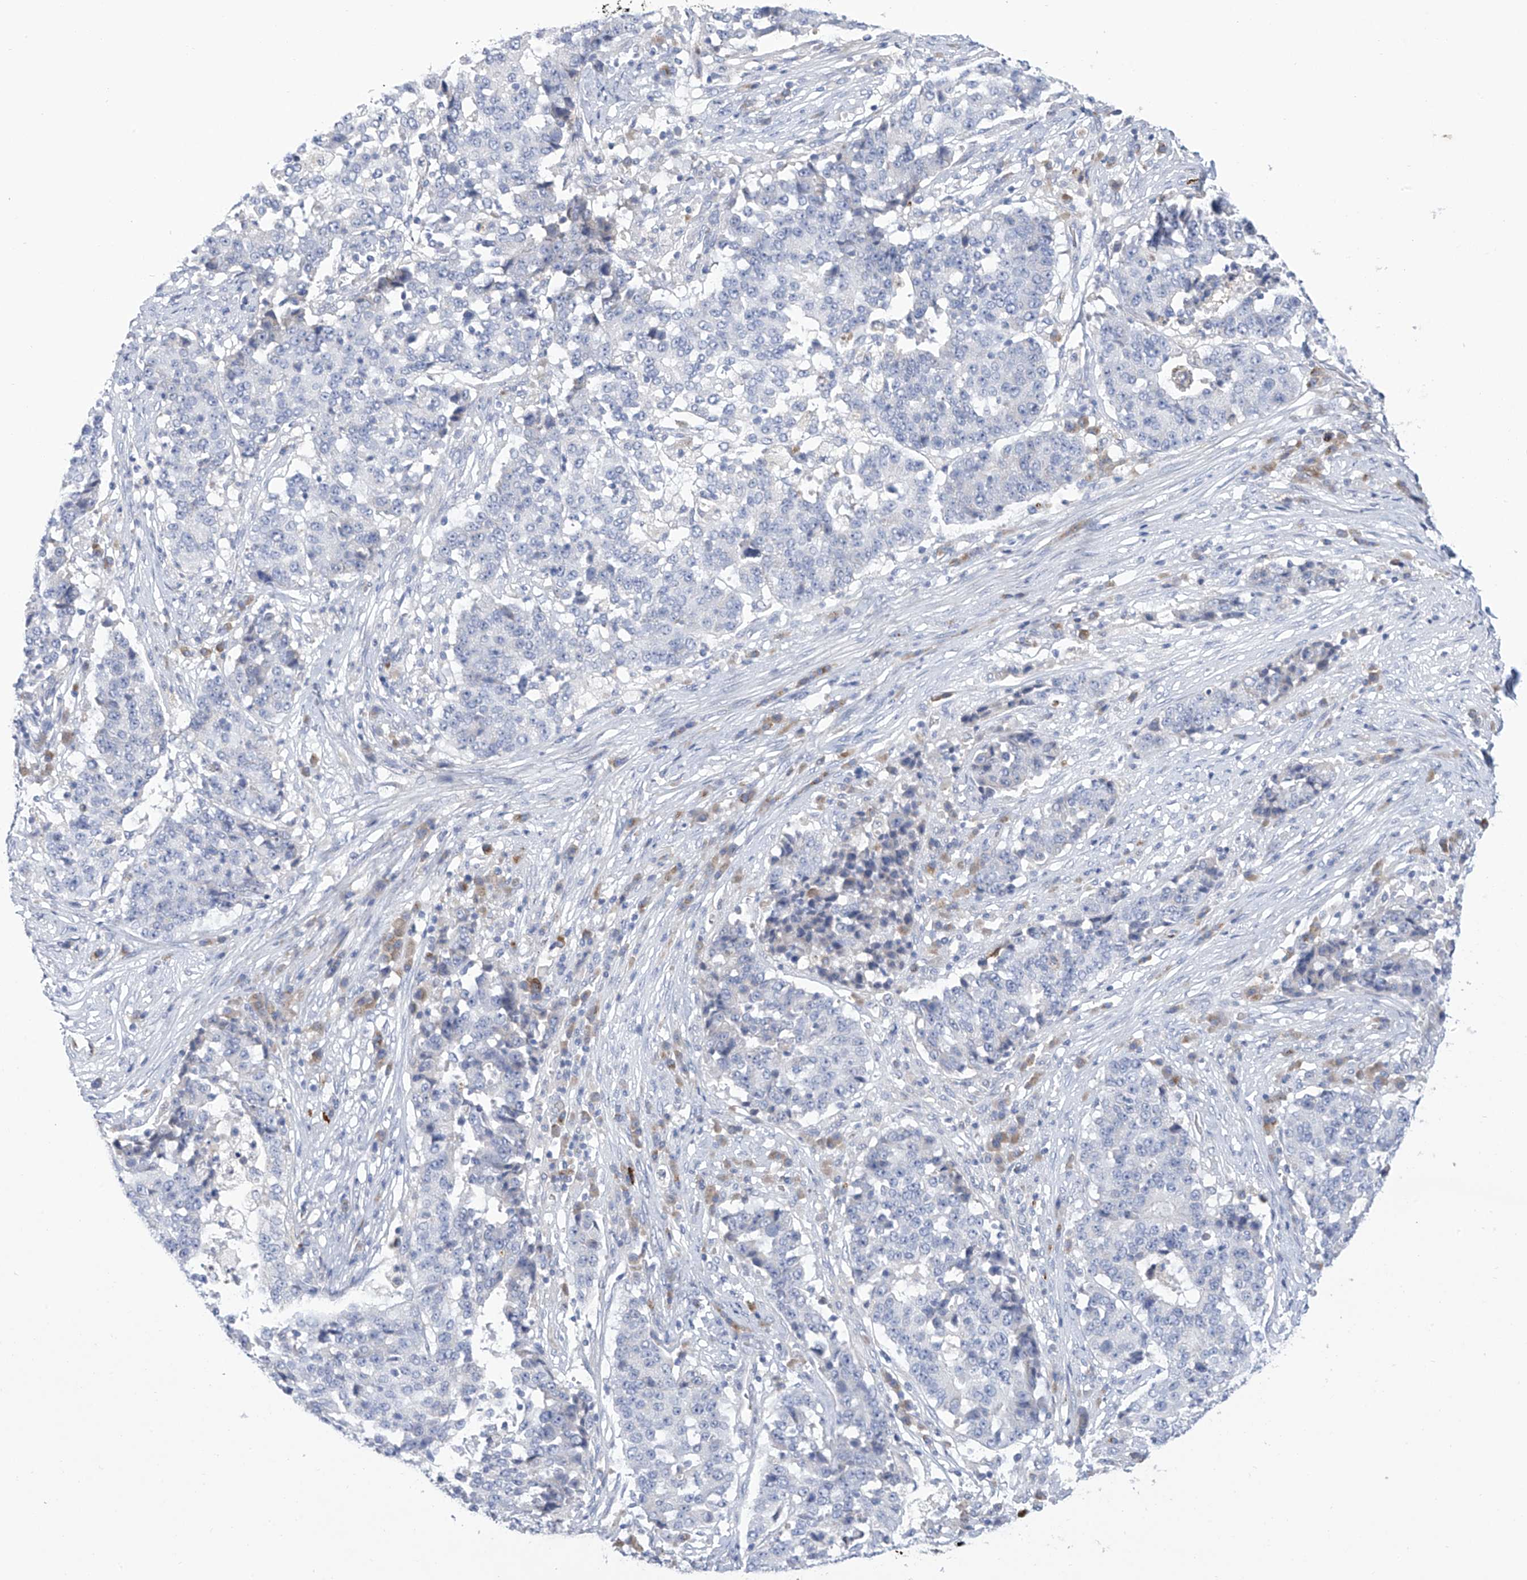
{"staining": {"intensity": "negative", "quantity": "none", "location": "none"}, "tissue": "stomach cancer", "cell_type": "Tumor cells", "image_type": "cancer", "snomed": [{"axis": "morphology", "description": "Adenocarcinoma, NOS"}, {"axis": "topography", "description": "Stomach"}], "caption": "The histopathology image reveals no staining of tumor cells in stomach adenocarcinoma.", "gene": "SLCO4A1", "patient": {"sex": "male", "age": 59}}